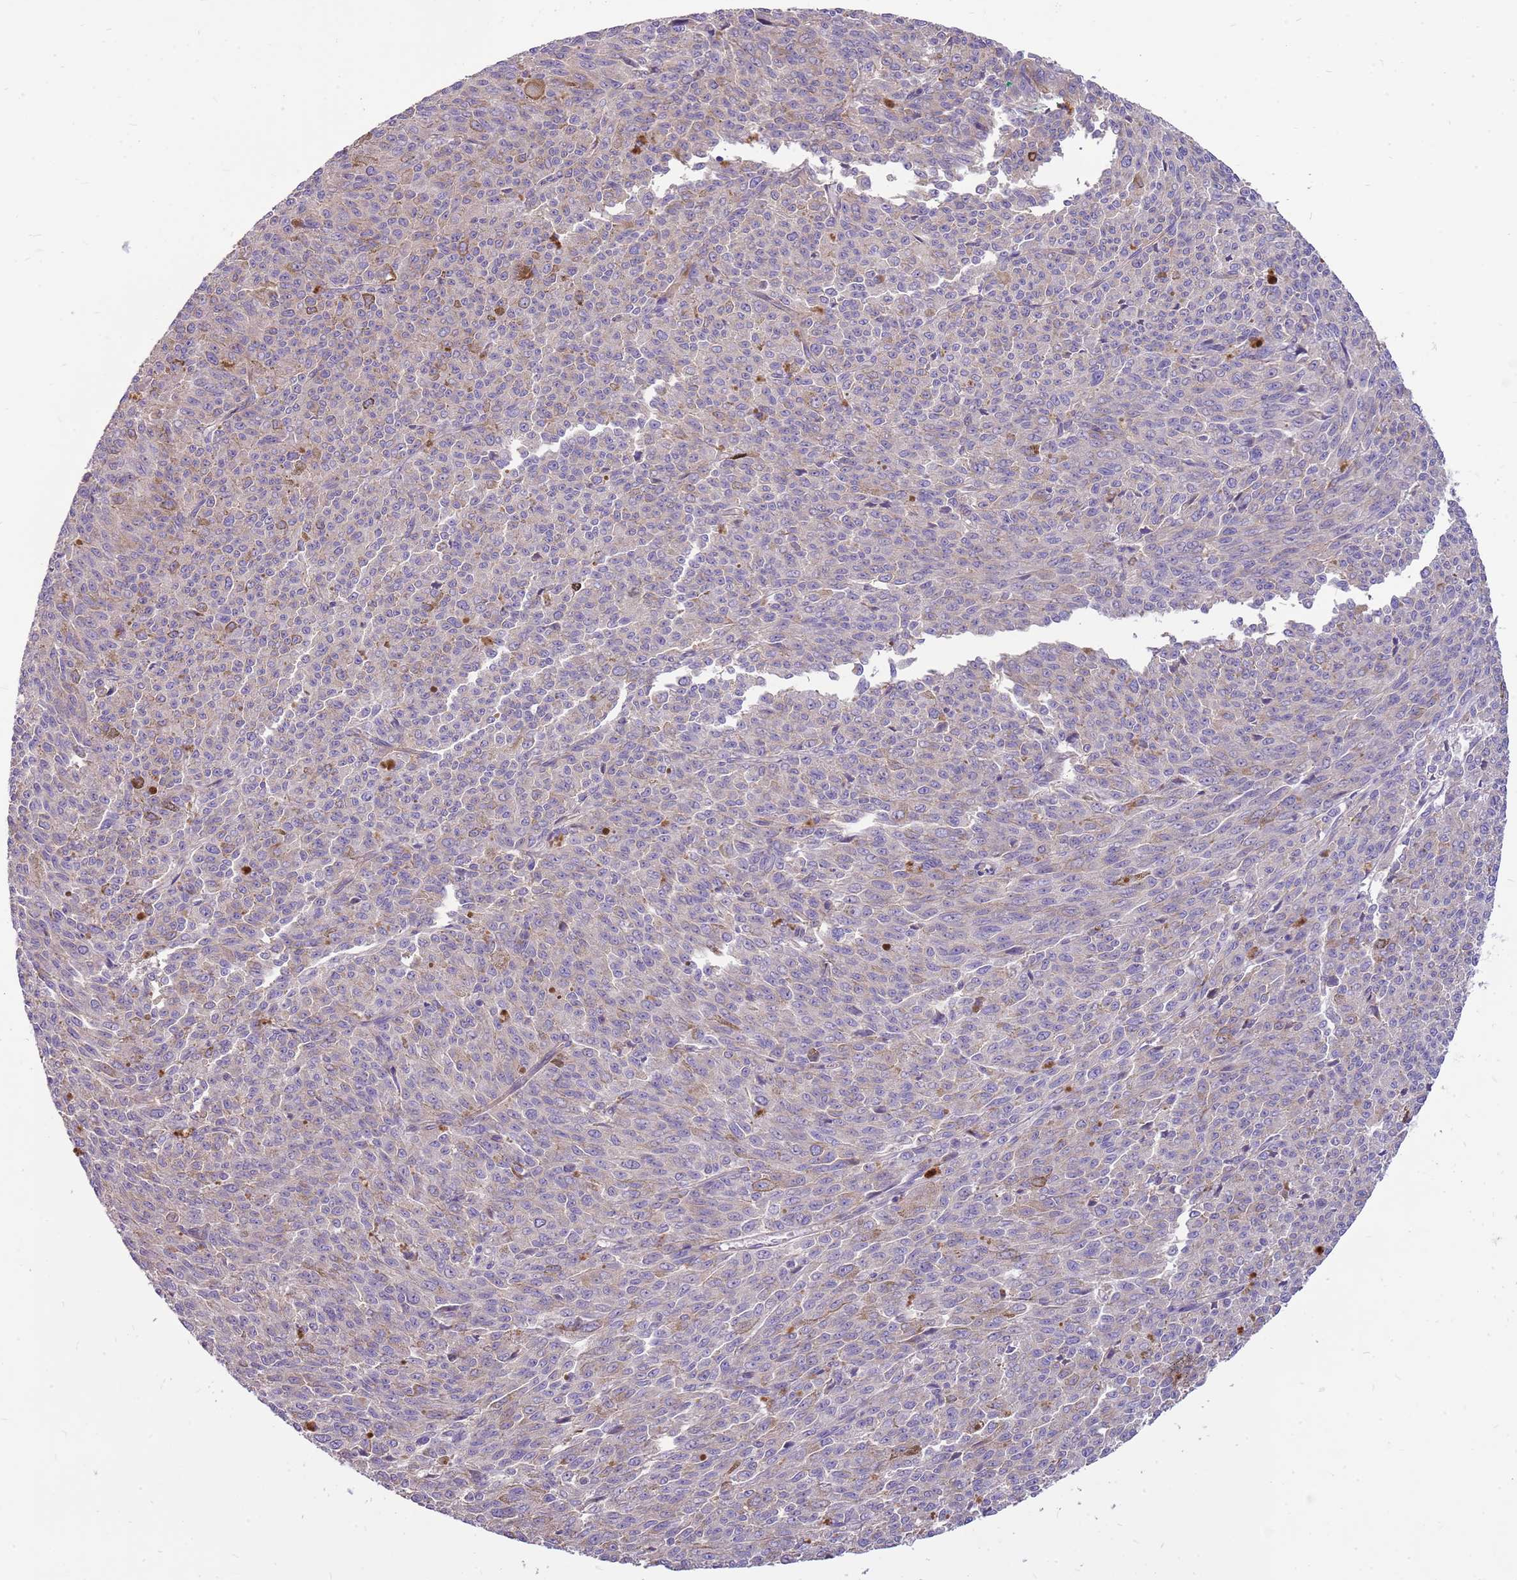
{"staining": {"intensity": "weak", "quantity": "<25%", "location": "cytoplasmic/membranous"}, "tissue": "melanoma", "cell_type": "Tumor cells", "image_type": "cancer", "snomed": [{"axis": "morphology", "description": "Malignant melanoma, NOS"}, {"axis": "topography", "description": "Skin"}], "caption": "Protein analysis of malignant melanoma demonstrates no significant staining in tumor cells.", "gene": "NTN4", "patient": {"sex": "female", "age": 52}}